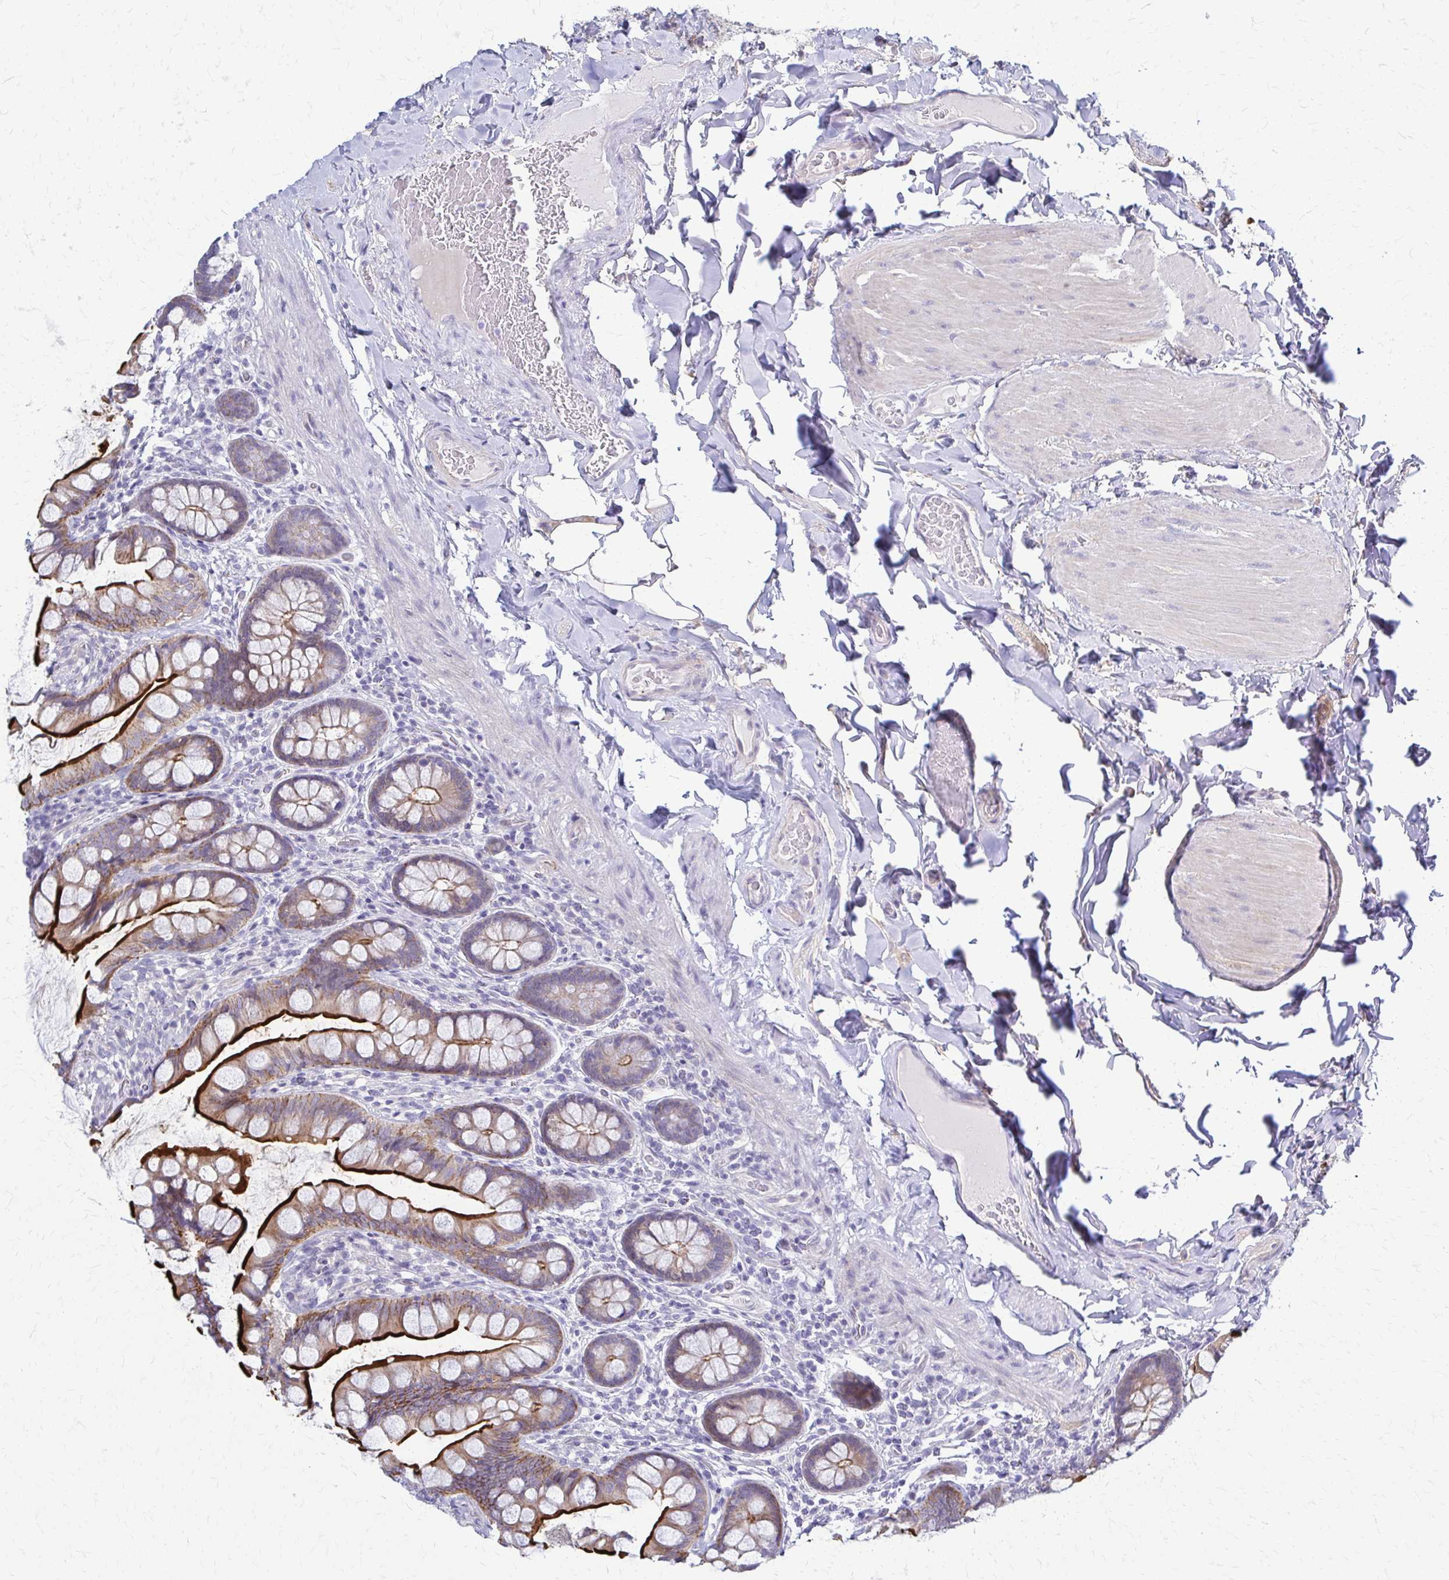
{"staining": {"intensity": "strong", "quantity": "25%-75%", "location": "cytoplasmic/membranous"}, "tissue": "small intestine", "cell_type": "Glandular cells", "image_type": "normal", "snomed": [{"axis": "morphology", "description": "Normal tissue, NOS"}, {"axis": "topography", "description": "Small intestine"}], "caption": "The photomicrograph exhibits immunohistochemical staining of normal small intestine. There is strong cytoplasmic/membranous staining is identified in about 25%-75% of glandular cells. The staining was performed using DAB to visualize the protein expression in brown, while the nuclei were stained in blue with hematoxylin (Magnification: 20x).", "gene": "RHOBTB2", "patient": {"sex": "male", "age": 70}}